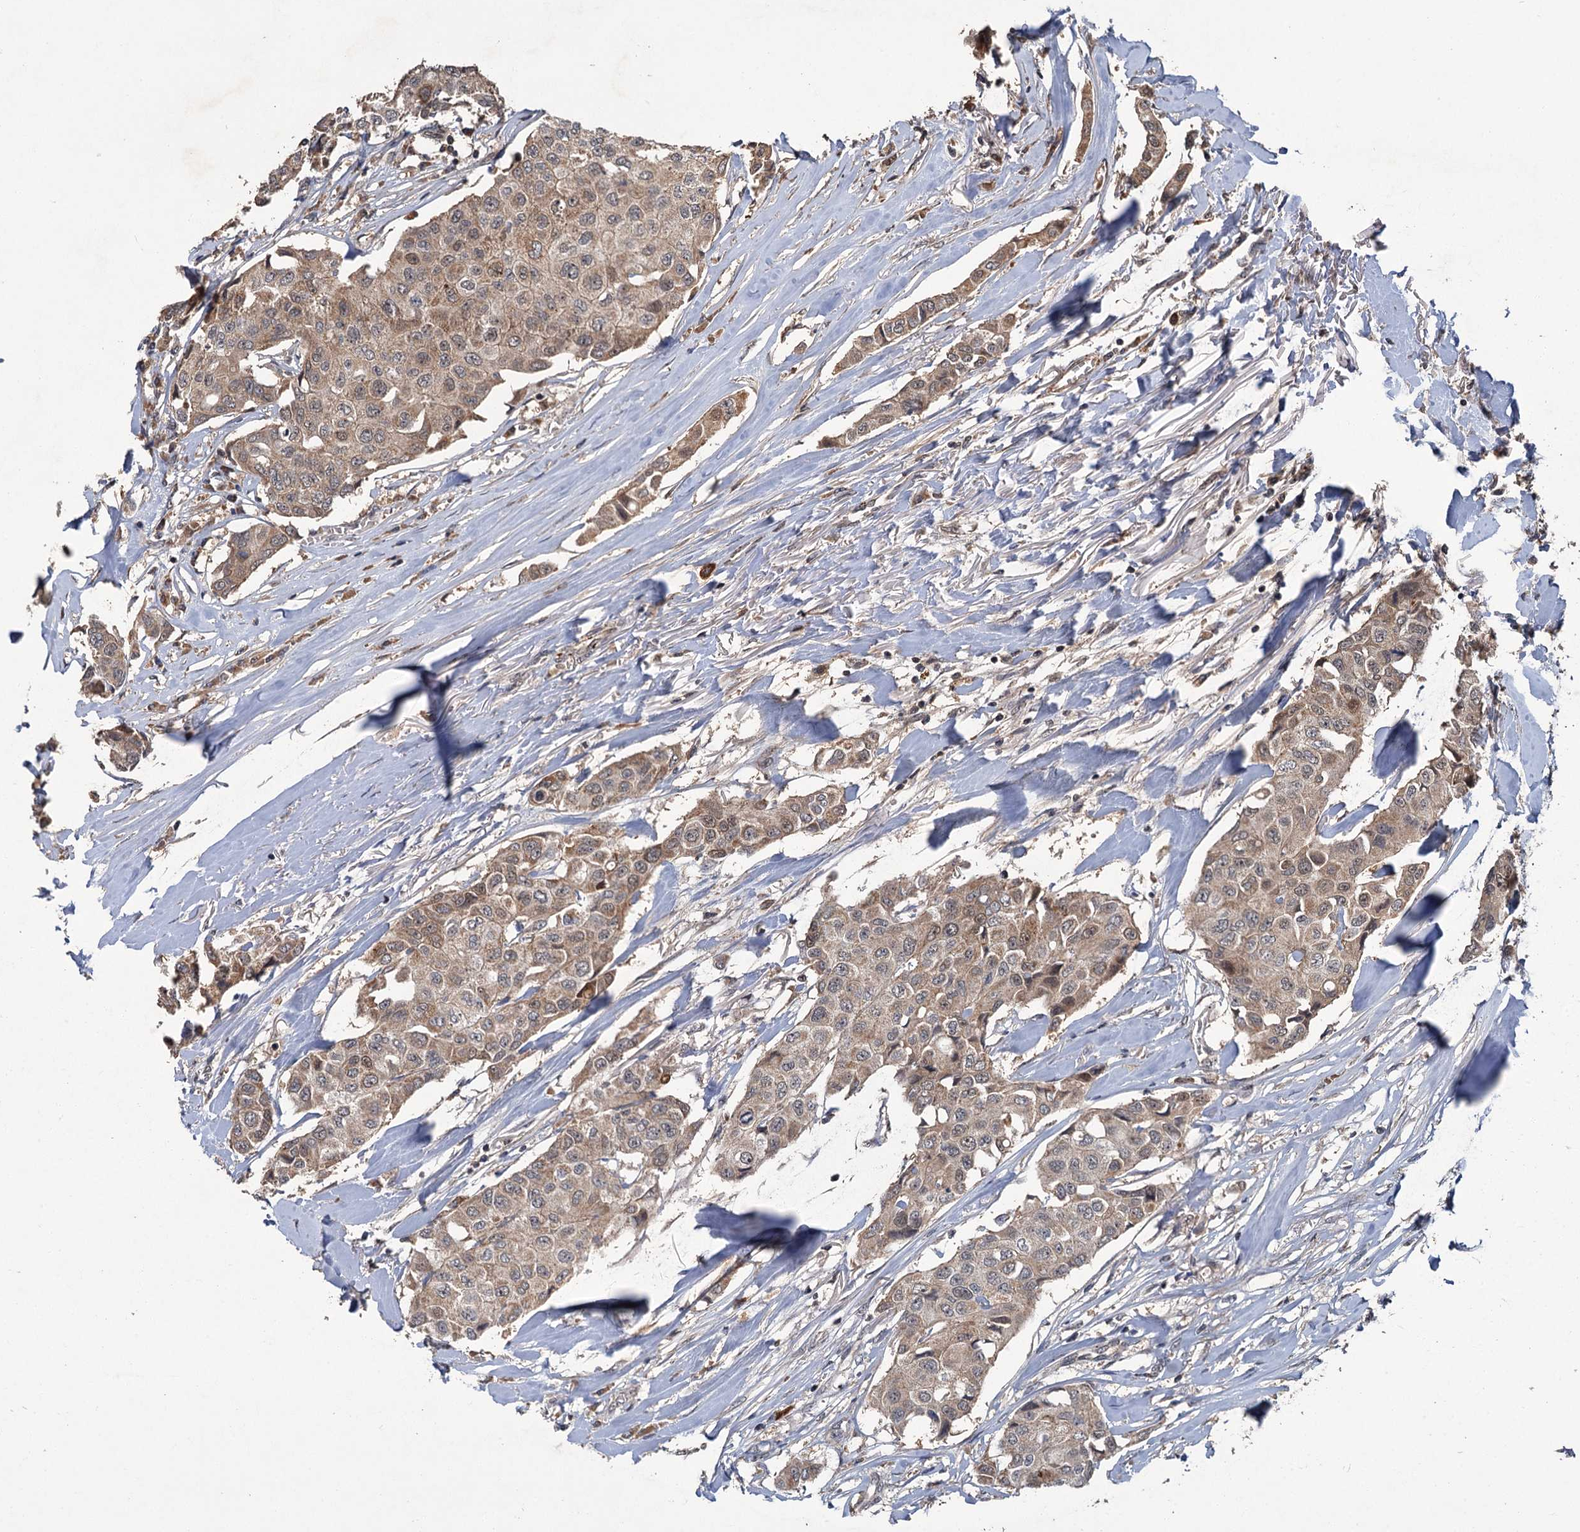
{"staining": {"intensity": "weak", "quantity": ">75%", "location": "cytoplasmic/membranous,nuclear"}, "tissue": "breast cancer", "cell_type": "Tumor cells", "image_type": "cancer", "snomed": [{"axis": "morphology", "description": "Duct carcinoma"}, {"axis": "topography", "description": "Breast"}], "caption": "This is an image of immunohistochemistry staining of intraductal carcinoma (breast), which shows weak expression in the cytoplasmic/membranous and nuclear of tumor cells.", "gene": "KANSL2", "patient": {"sex": "female", "age": 80}}